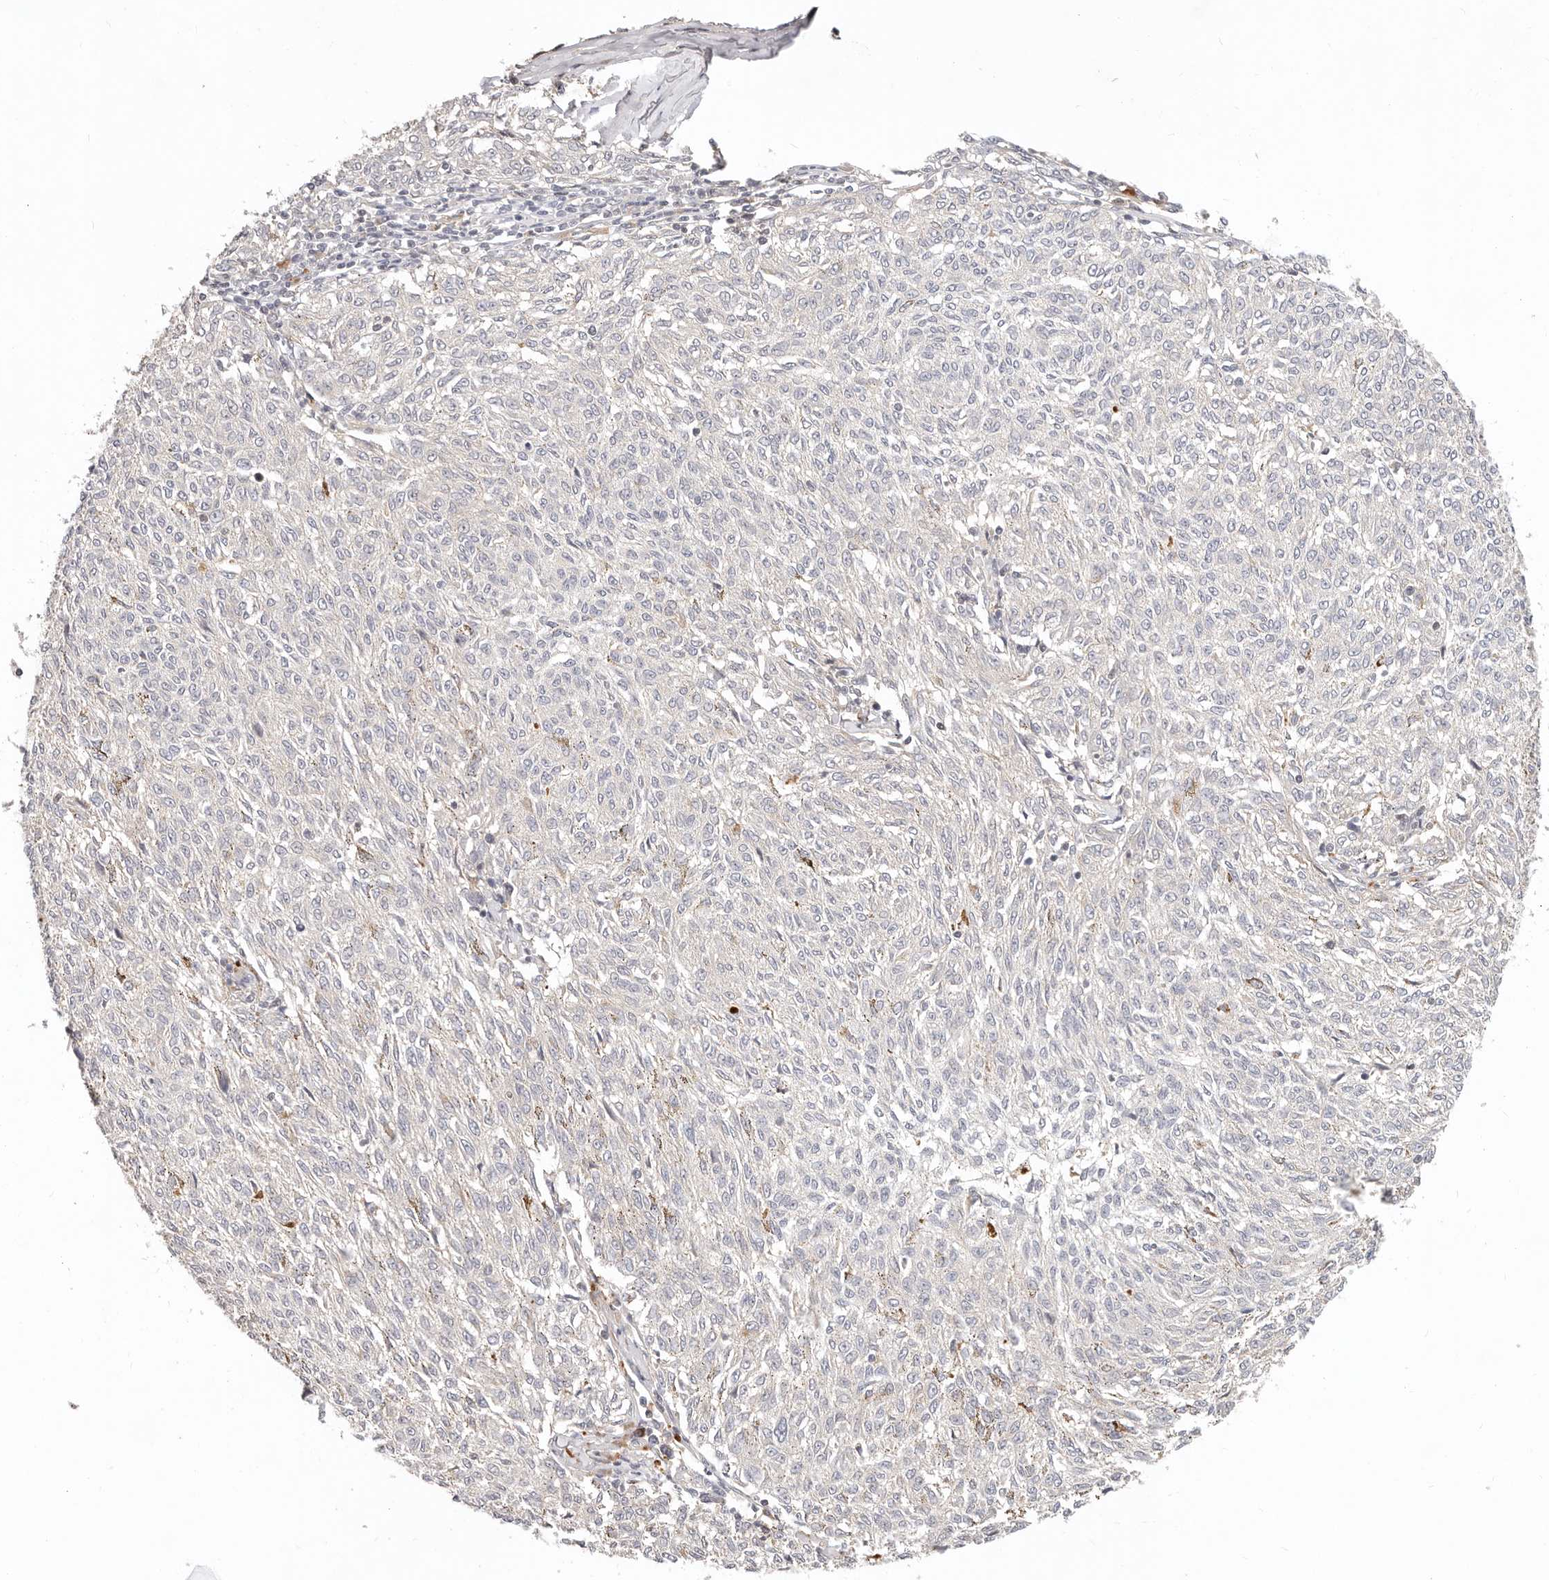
{"staining": {"intensity": "negative", "quantity": "none", "location": "none"}, "tissue": "melanoma", "cell_type": "Tumor cells", "image_type": "cancer", "snomed": [{"axis": "morphology", "description": "Malignant melanoma, NOS"}, {"axis": "topography", "description": "Skin"}], "caption": "DAB immunohistochemical staining of malignant melanoma reveals no significant positivity in tumor cells.", "gene": "USP49", "patient": {"sex": "female", "age": 72}}